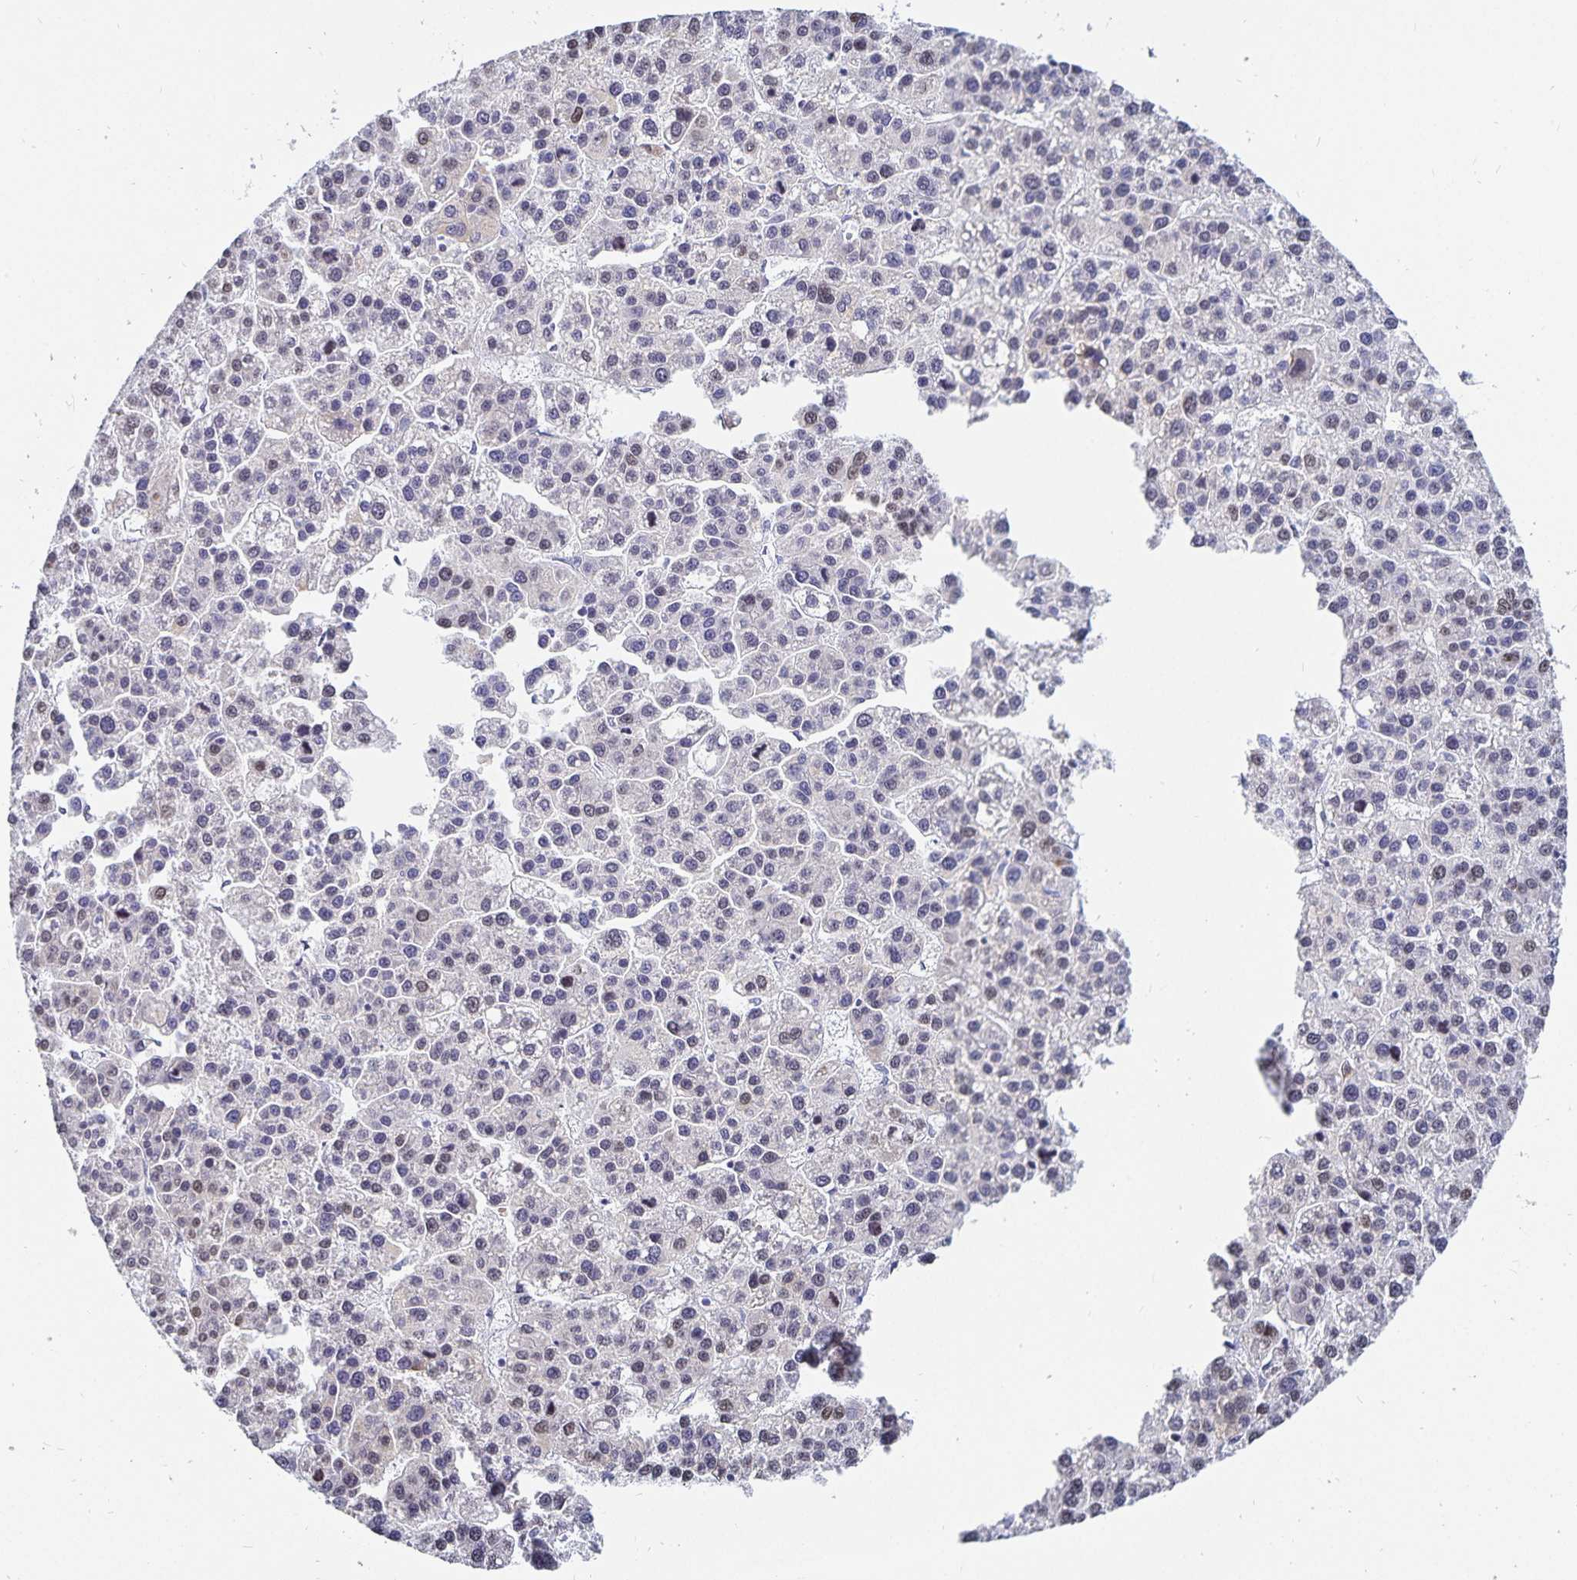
{"staining": {"intensity": "weak", "quantity": "25%-75%", "location": "nuclear"}, "tissue": "liver cancer", "cell_type": "Tumor cells", "image_type": "cancer", "snomed": [{"axis": "morphology", "description": "Carcinoma, Hepatocellular, NOS"}, {"axis": "topography", "description": "Liver"}], "caption": "A low amount of weak nuclear positivity is identified in approximately 25%-75% of tumor cells in hepatocellular carcinoma (liver) tissue. The protein is shown in brown color, while the nuclei are stained blue.", "gene": "HMGB3", "patient": {"sex": "female", "age": 58}}